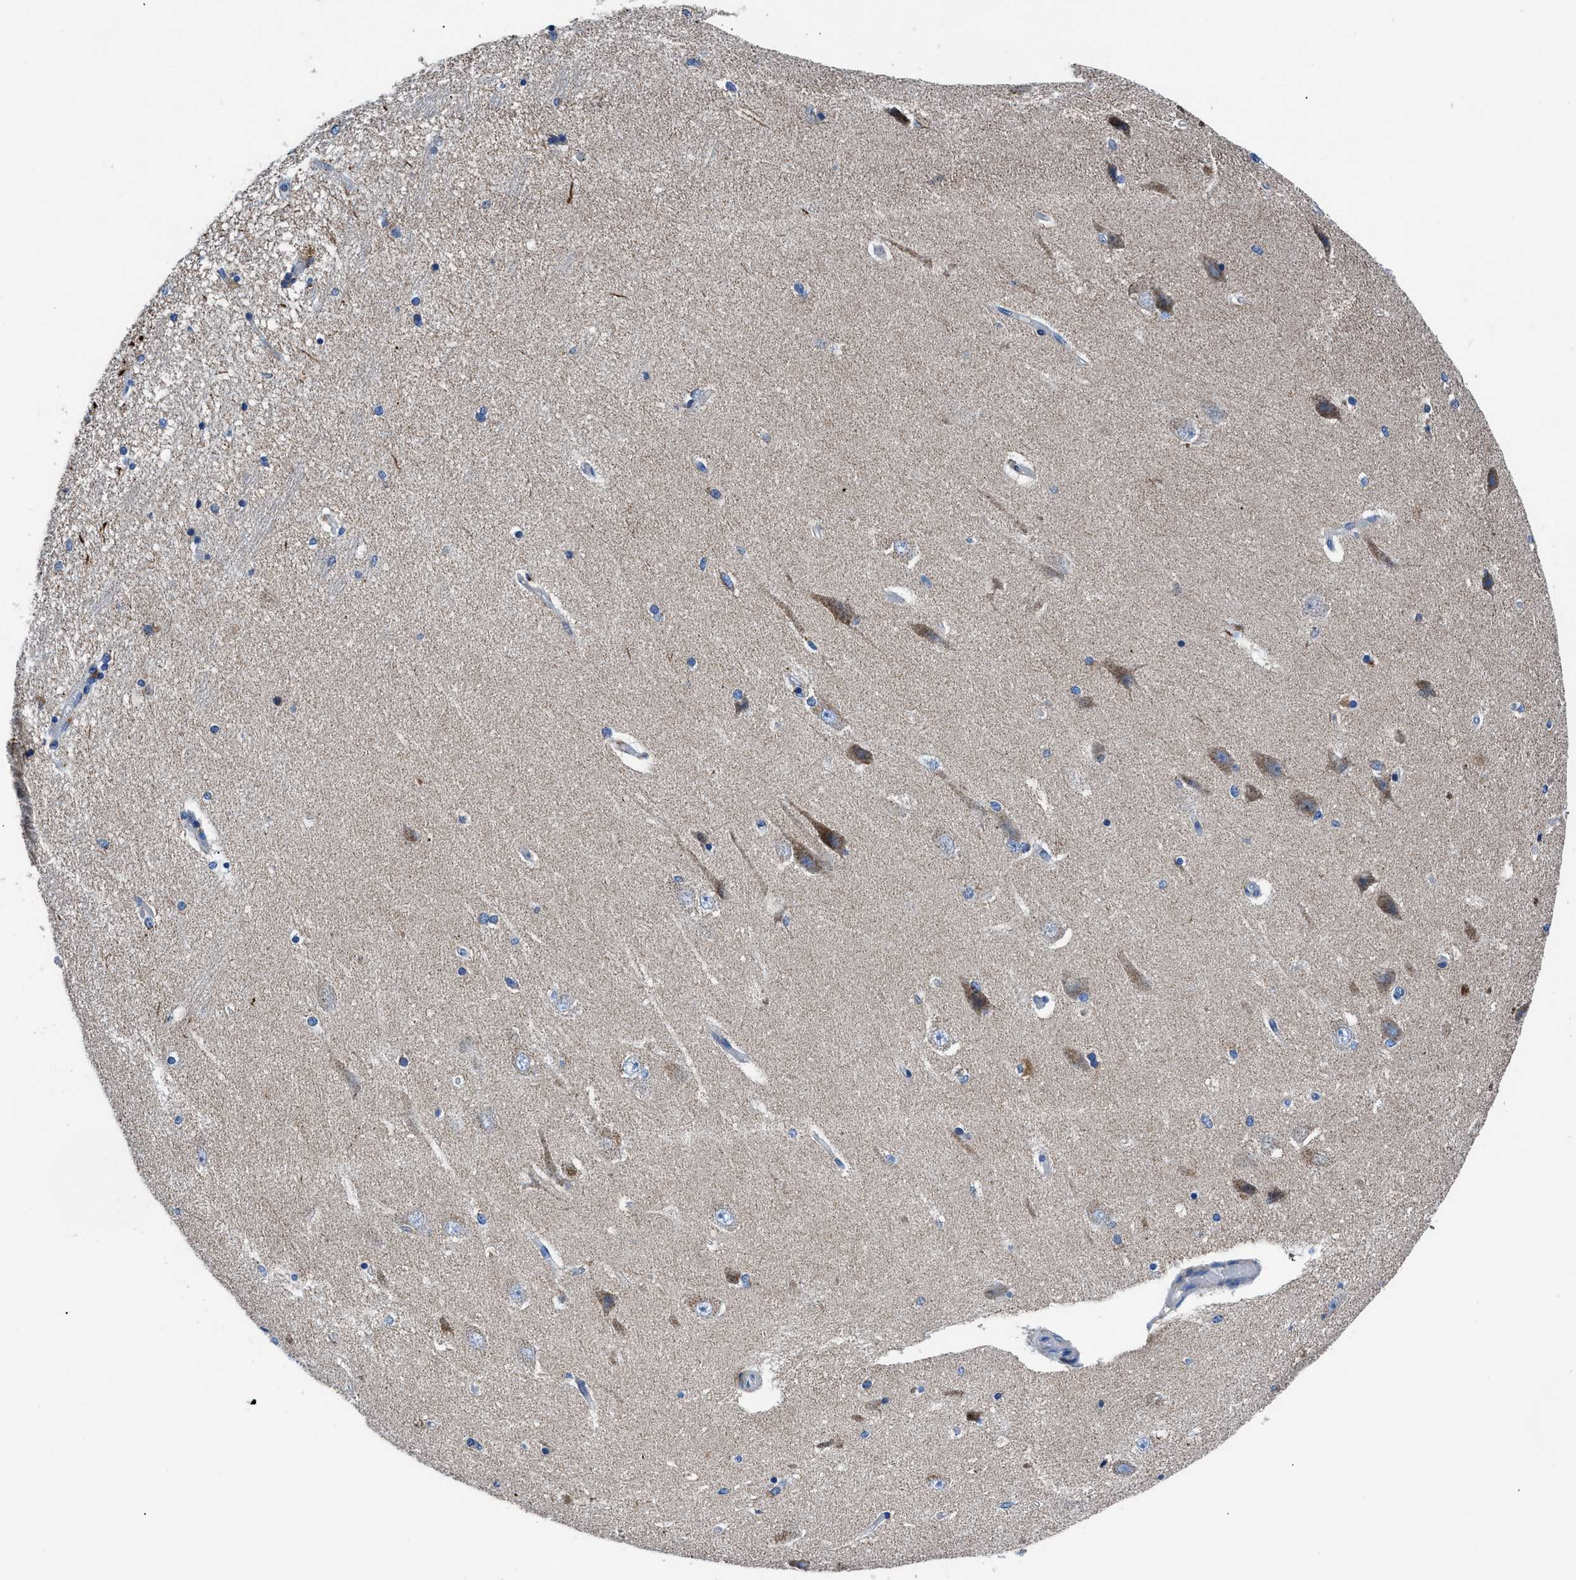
{"staining": {"intensity": "weak", "quantity": "<25%", "location": "cytoplasmic/membranous"}, "tissue": "hippocampus", "cell_type": "Glial cells", "image_type": "normal", "snomed": [{"axis": "morphology", "description": "Normal tissue, NOS"}, {"axis": "topography", "description": "Hippocampus"}], "caption": "Immunohistochemistry (IHC) photomicrograph of unremarkable hippocampus: human hippocampus stained with DAB (3,3'-diaminobenzidine) demonstrates no significant protein expression in glial cells.", "gene": "ZDHHC3", "patient": {"sex": "female", "age": 54}}